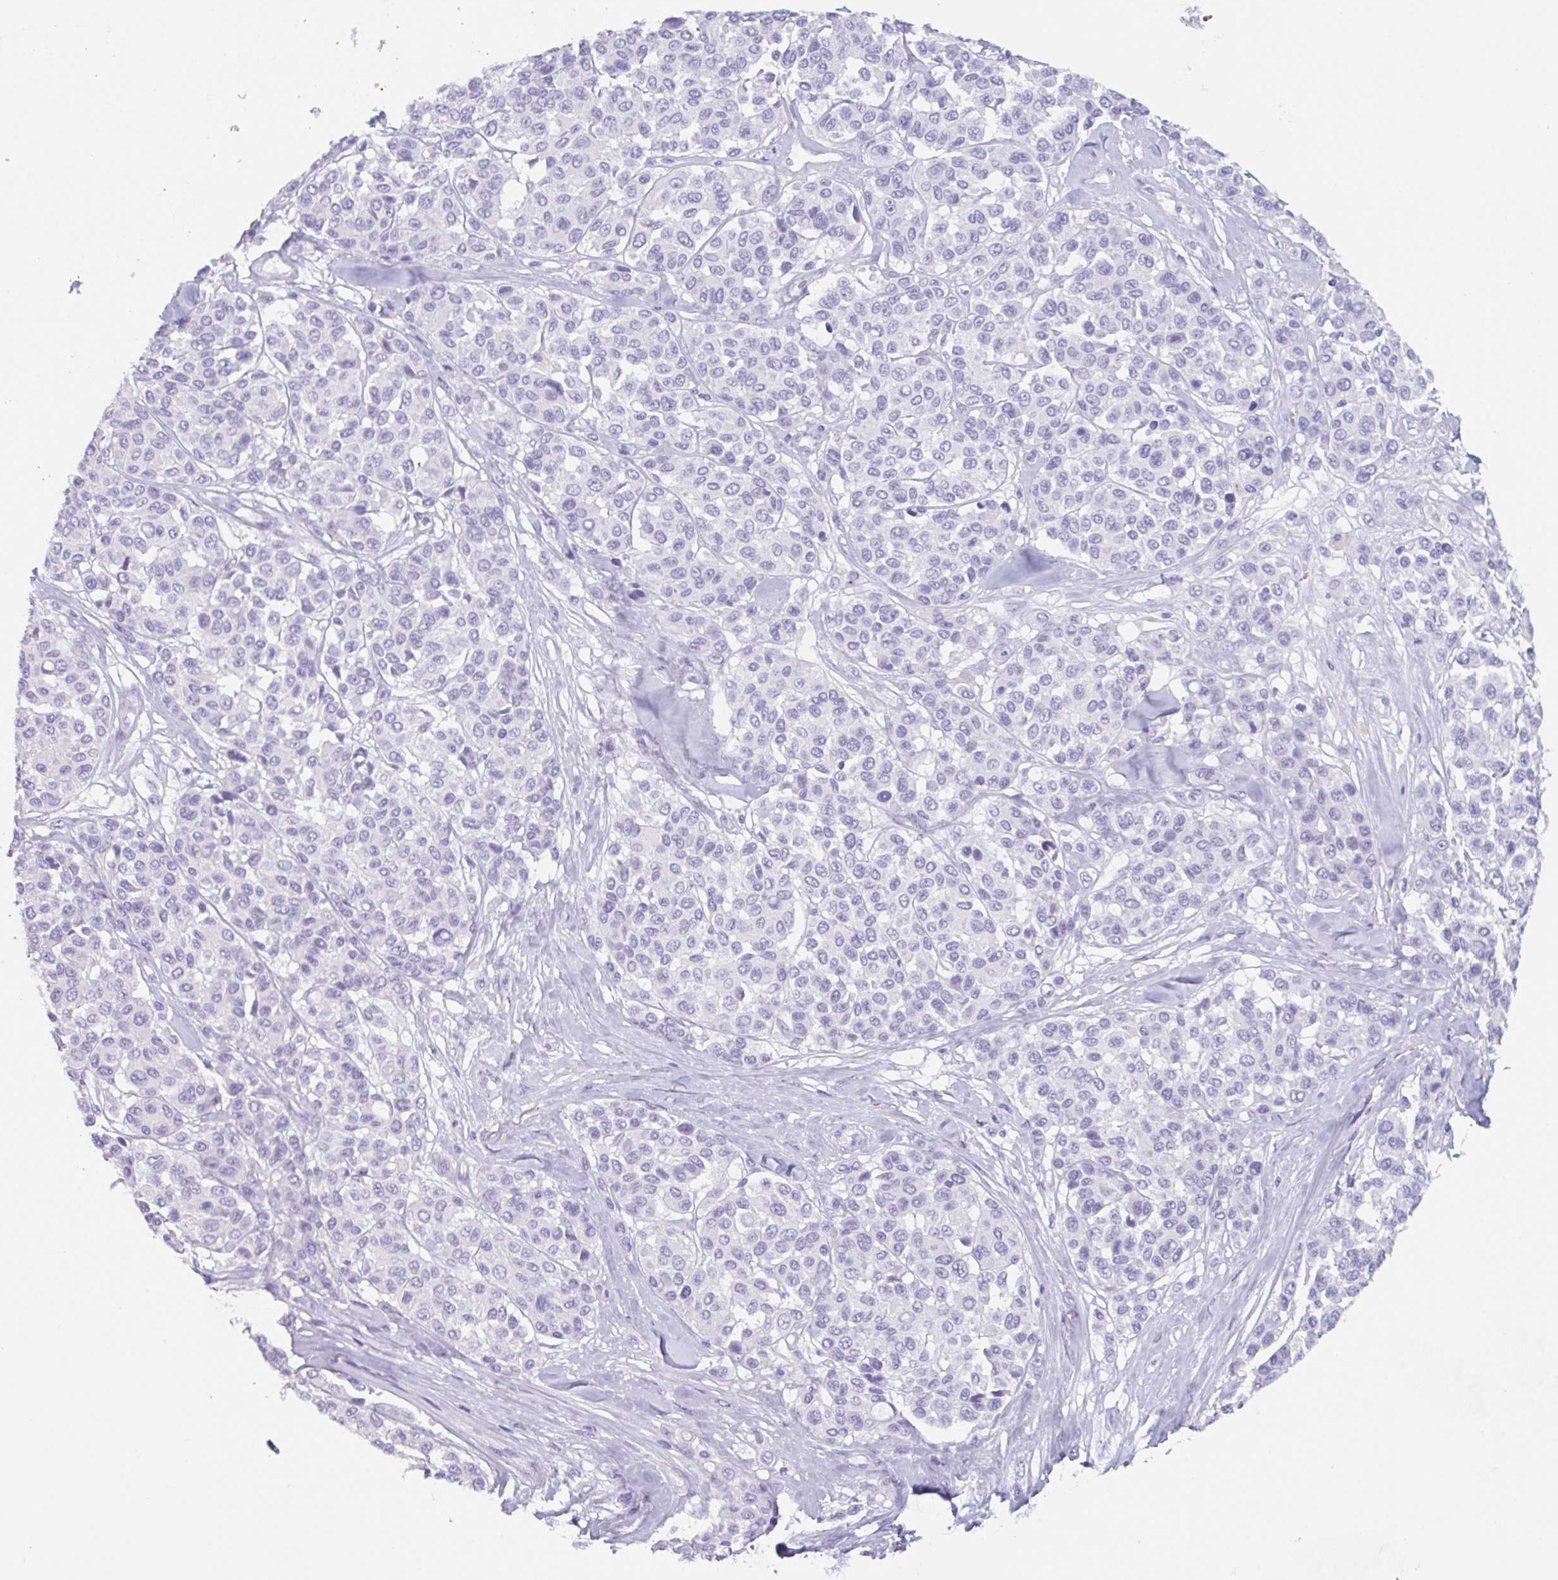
{"staining": {"intensity": "negative", "quantity": "none", "location": "none"}, "tissue": "melanoma", "cell_type": "Tumor cells", "image_type": "cancer", "snomed": [{"axis": "morphology", "description": "Malignant melanoma, NOS"}, {"axis": "topography", "description": "Skin"}], "caption": "Malignant melanoma was stained to show a protein in brown. There is no significant positivity in tumor cells. Brightfield microscopy of immunohistochemistry (IHC) stained with DAB (3,3'-diaminobenzidine) (brown) and hematoxylin (blue), captured at high magnification.", "gene": "EMC4", "patient": {"sex": "female", "age": 66}}